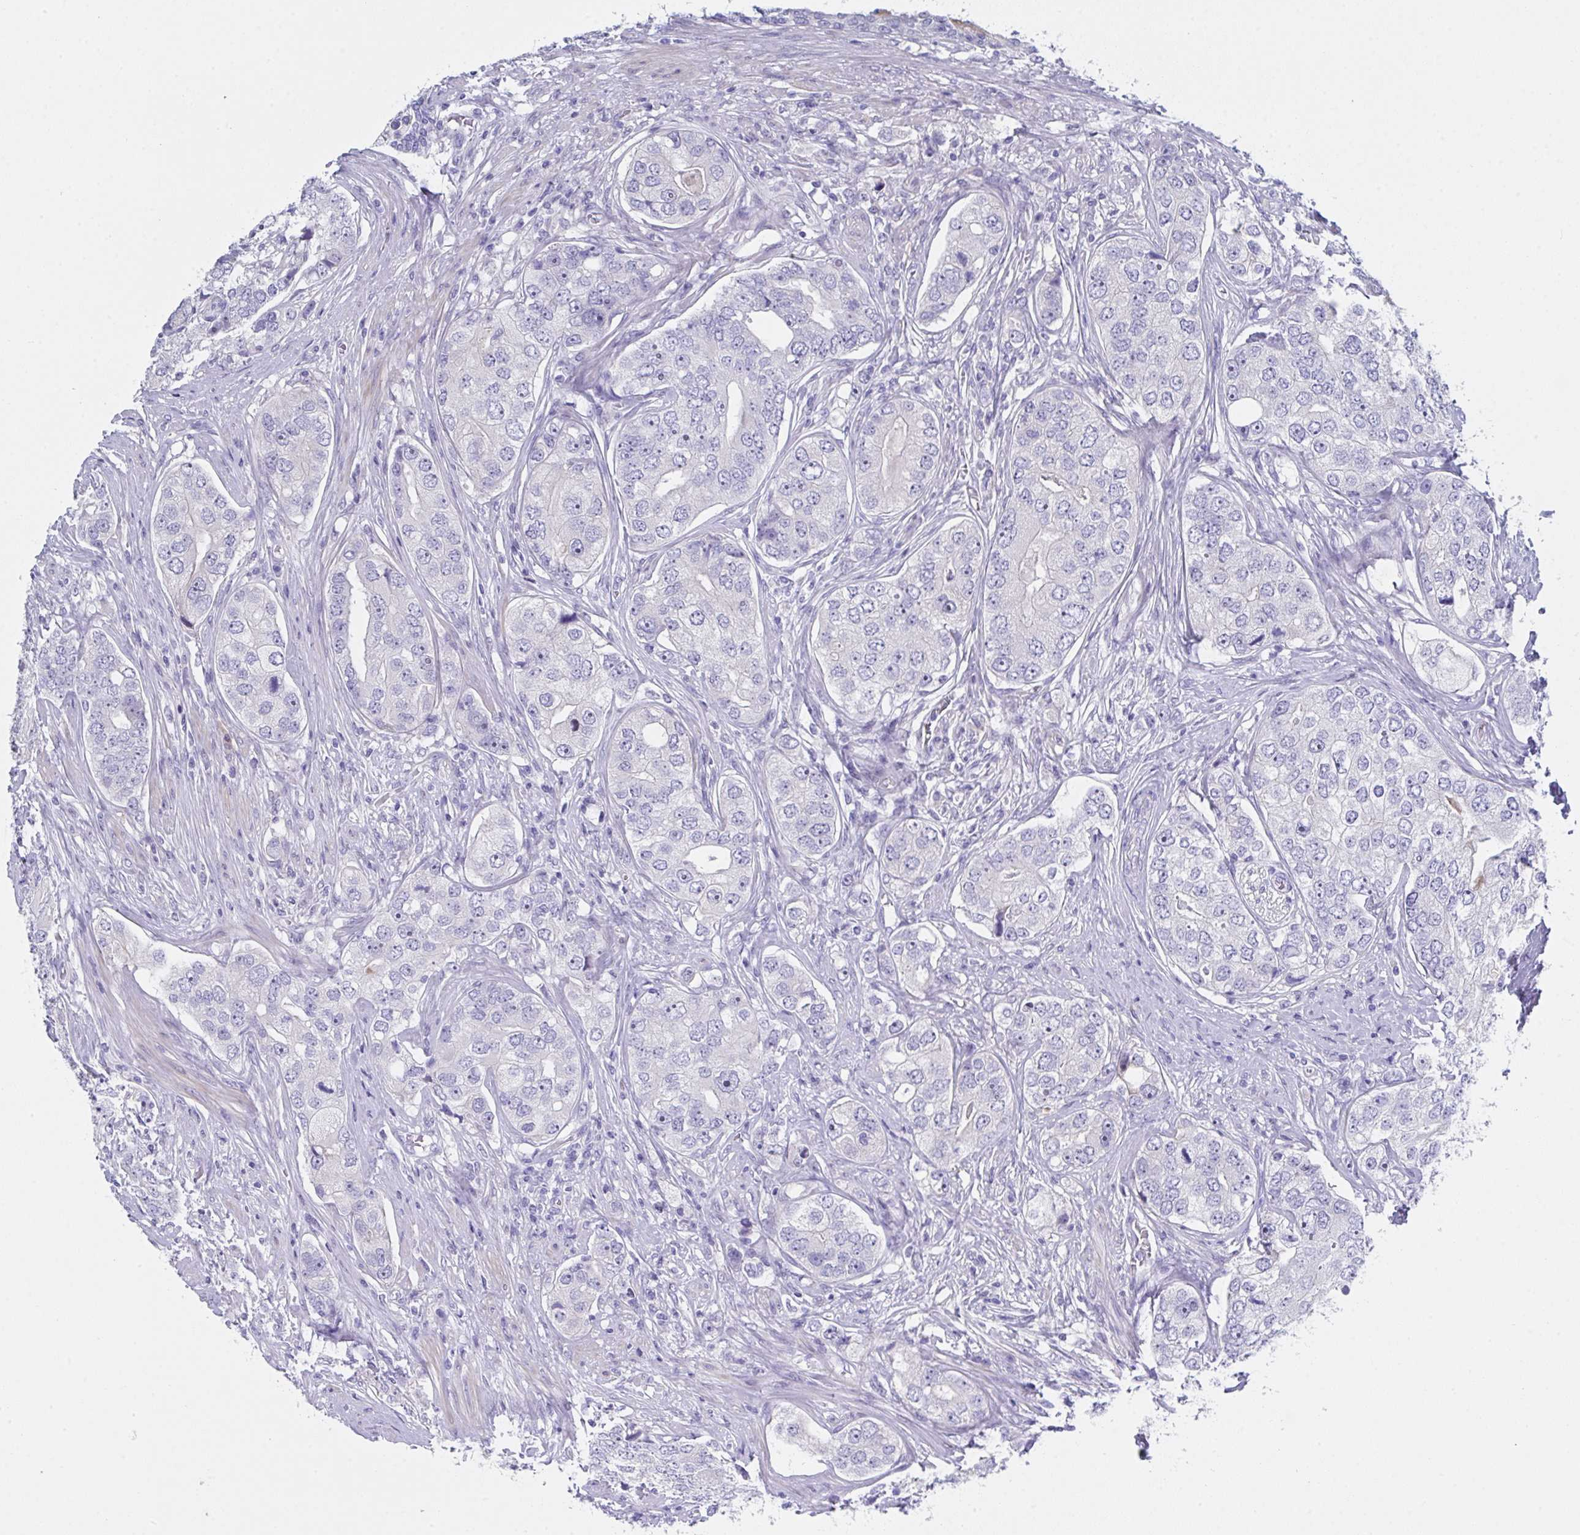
{"staining": {"intensity": "negative", "quantity": "none", "location": "none"}, "tissue": "prostate cancer", "cell_type": "Tumor cells", "image_type": "cancer", "snomed": [{"axis": "morphology", "description": "Adenocarcinoma, High grade"}, {"axis": "topography", "description": "Prostate"}], "caption": "The histopathology image demonstrates no significant staining in tumor cells of prostate cancer (high-grade adenocarcinoma).", "gene": "FBXO47", "patient": {"sex": "male", "age": 60}}